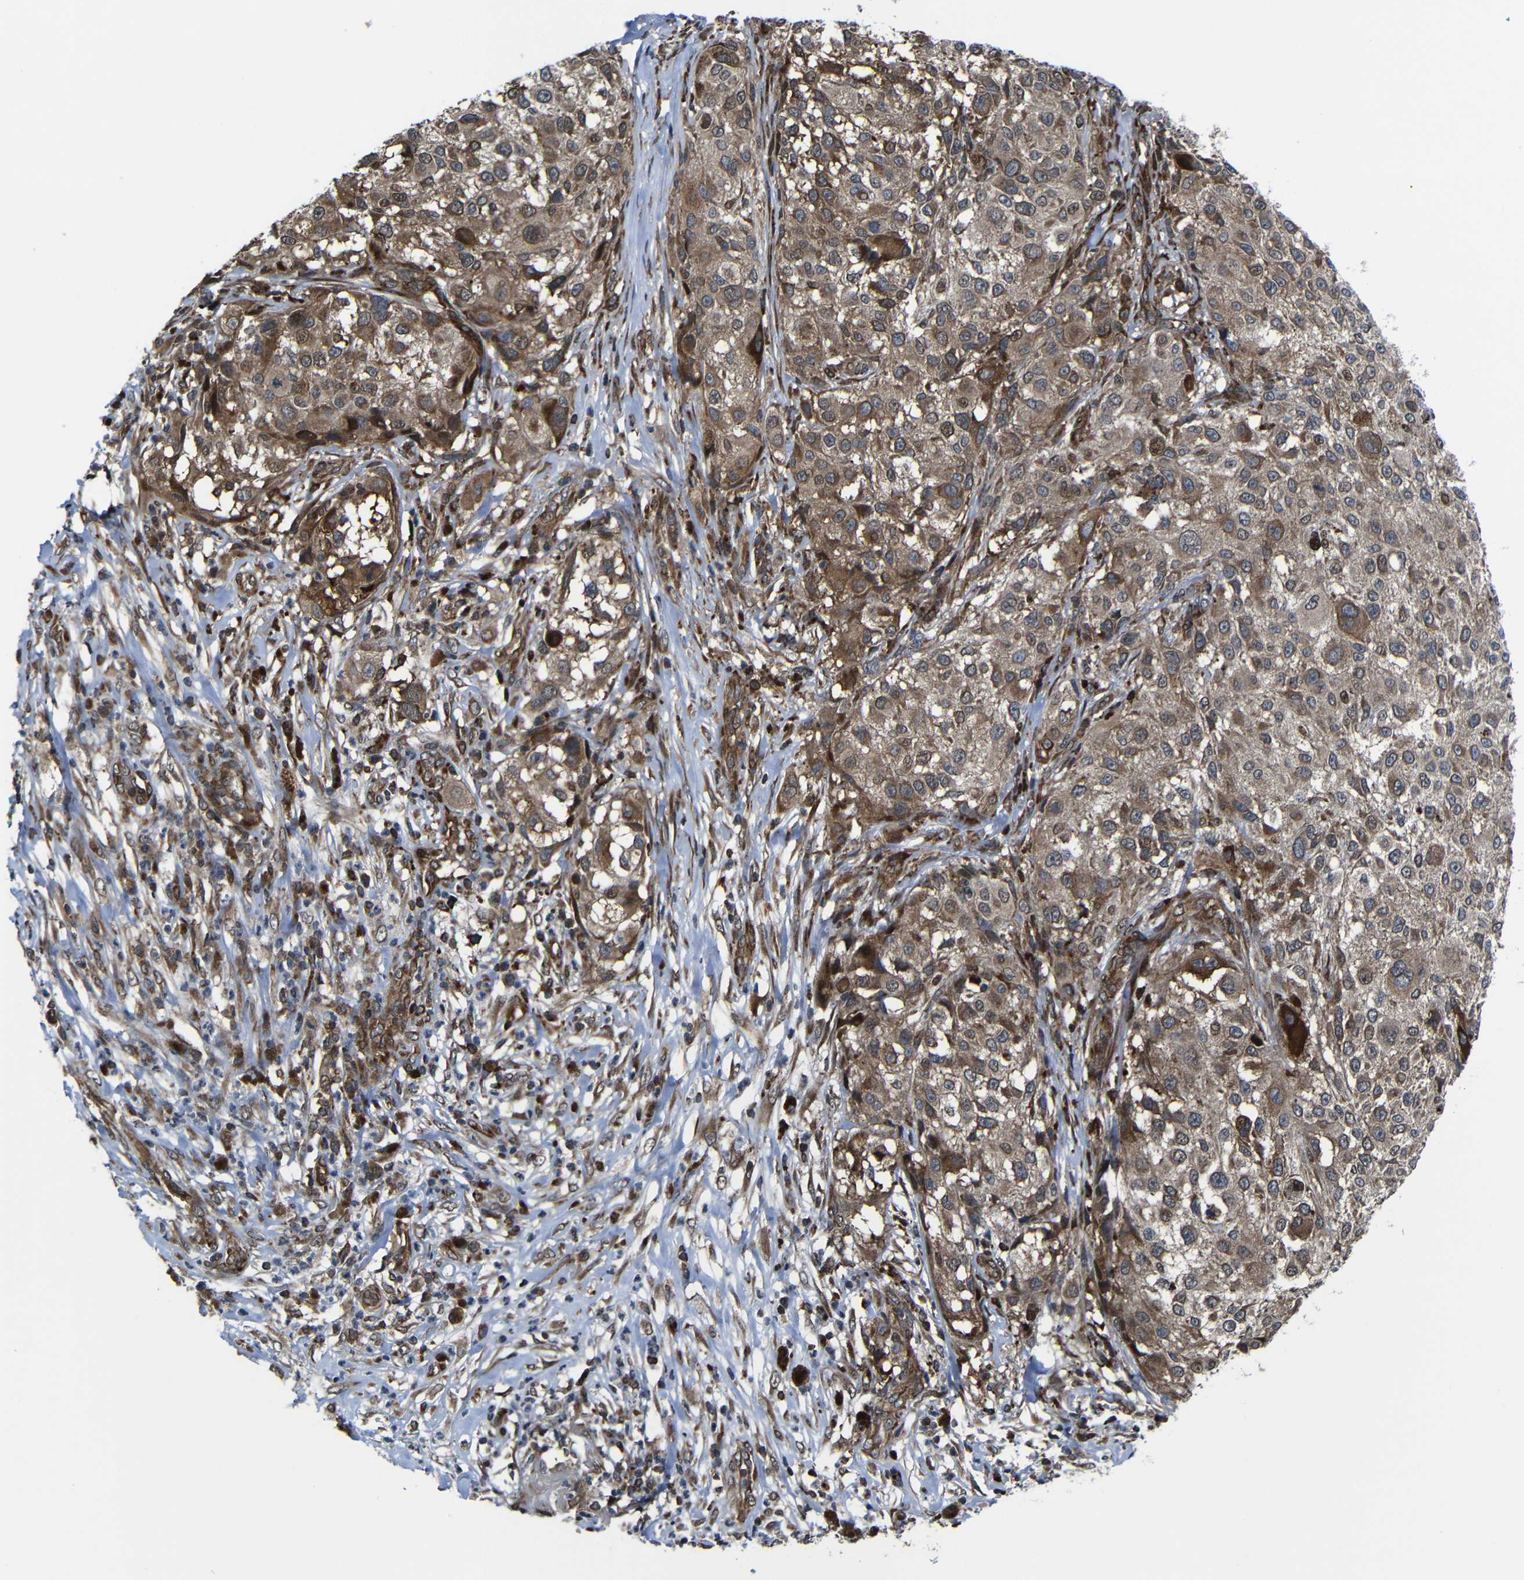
{"staining": {"intensity": "moderate", "quantity": ">75%", "location": "cytoplasmic/membranous"}, "tissue": "melanoma", "cell_type": "Tumor cells", "image_type": "cancer", "snomed": [{"axis": "morphology", "description": "Necrosis, NOS"}, {"axis": "morphology", "description": "Malignant melanoma, NOS"}, {"axis": "topography", "description": "Skin"}], "caption": "A brown stain labels moderate cytoplasmic/membranous staining of a protein in human melanoma tumor cells.", "gene": "KIAA0513", "patient": {"sex": "female", "age": 87}}